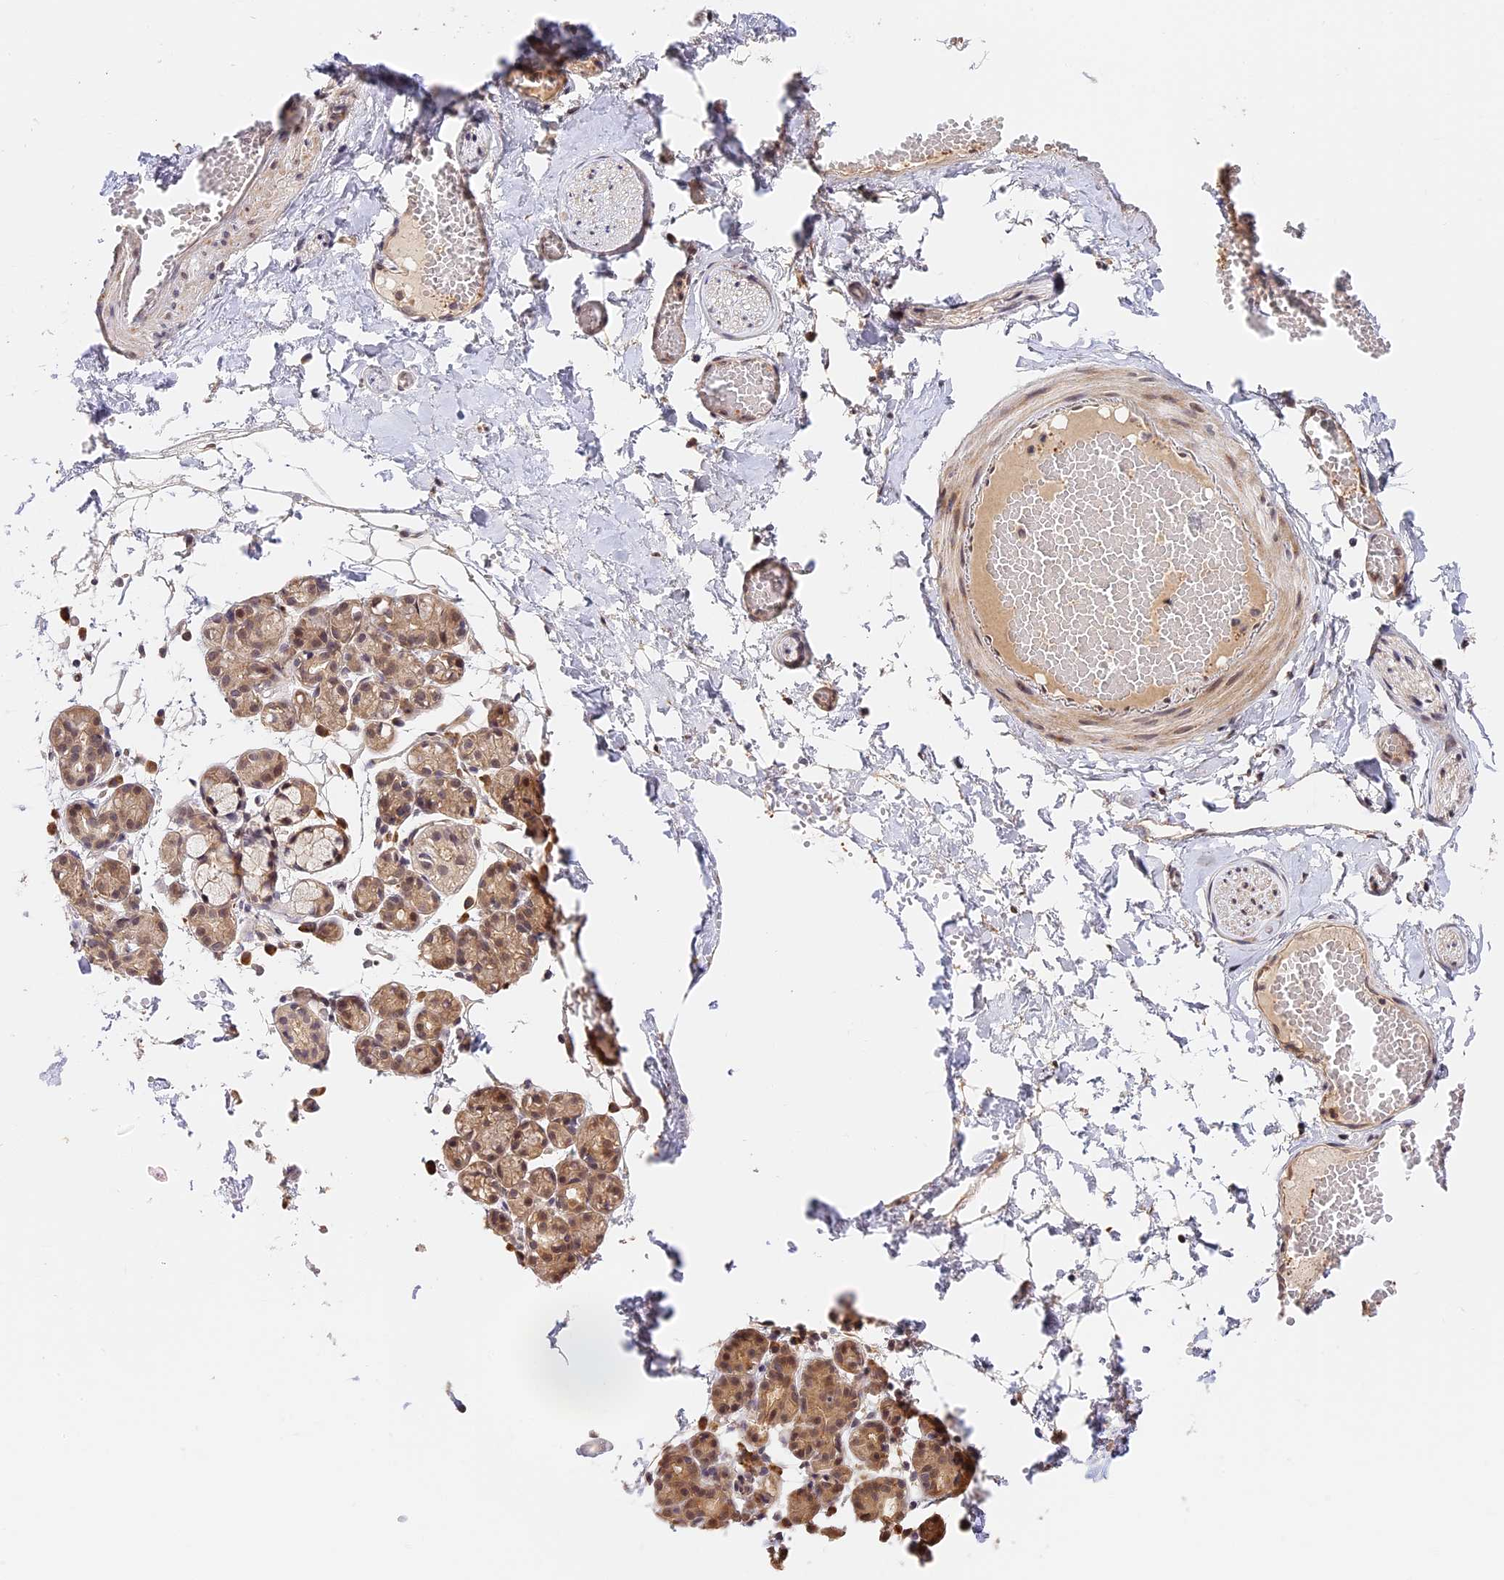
{"staining": {"intensity": "moderate", "quantity": "<25%", "location": "cytoplasmic/membranous"}, "tissue": "salivary gland", "cell_type": "Glandular cells", "image_type": "normal", "snomed": [{"axis": "morphology", "description": "Normal tissue, NOS"}, {"axis": "topography", "description": "Salivary gland"}], "caption": "This histopathology image shows immunohistochemistry staining of unremarkable salivary gland, with low moderate cytoplasmic/membranous expression in about <25% of glandular cells.", "gene": "IMPACT", "patient": {"sex": "male", "age": 63}}